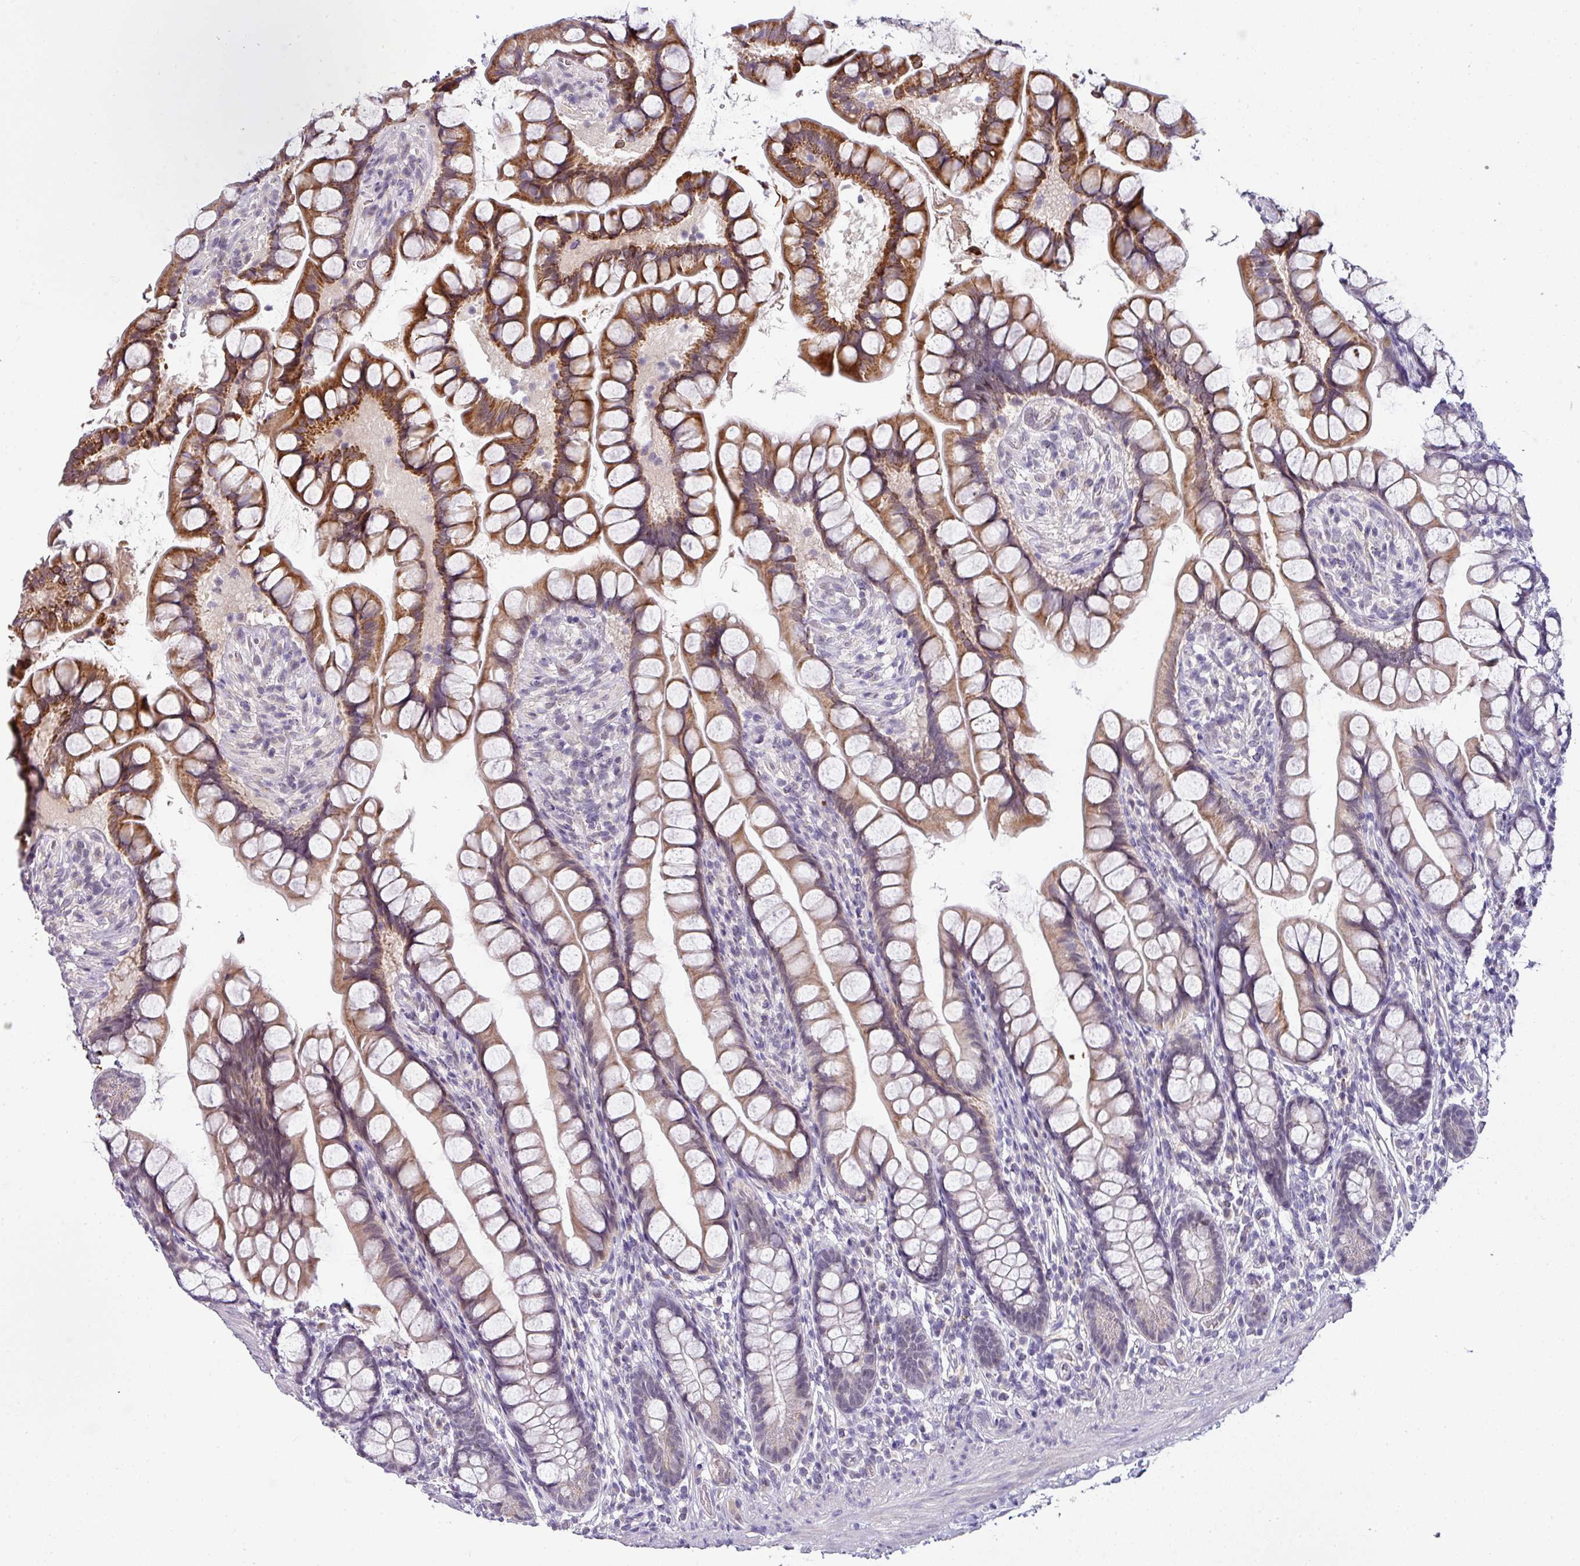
{"staining": {"intensity": "moderate", "quantity": ">75%", "location": "cytoplasmic/membranous"}, "tissue": "small intestine", "cell_type": "Glandular cells", "image_type": "normal", "snomed": [{"axis": "morphology", "description": "Normal tissue, NOS"}, {"axis": "topography", "description": "Small intestine"}], "caption": "DAB (3,3'-diaminobenzidine) immunohistochemical staining of unremarkable human small intestine shows moderate cytoplasmic/membranous protein staining in about >75% of glandular cells.", "gene": "NAPSA", "patient": {"sex": "male", "age": 70}}